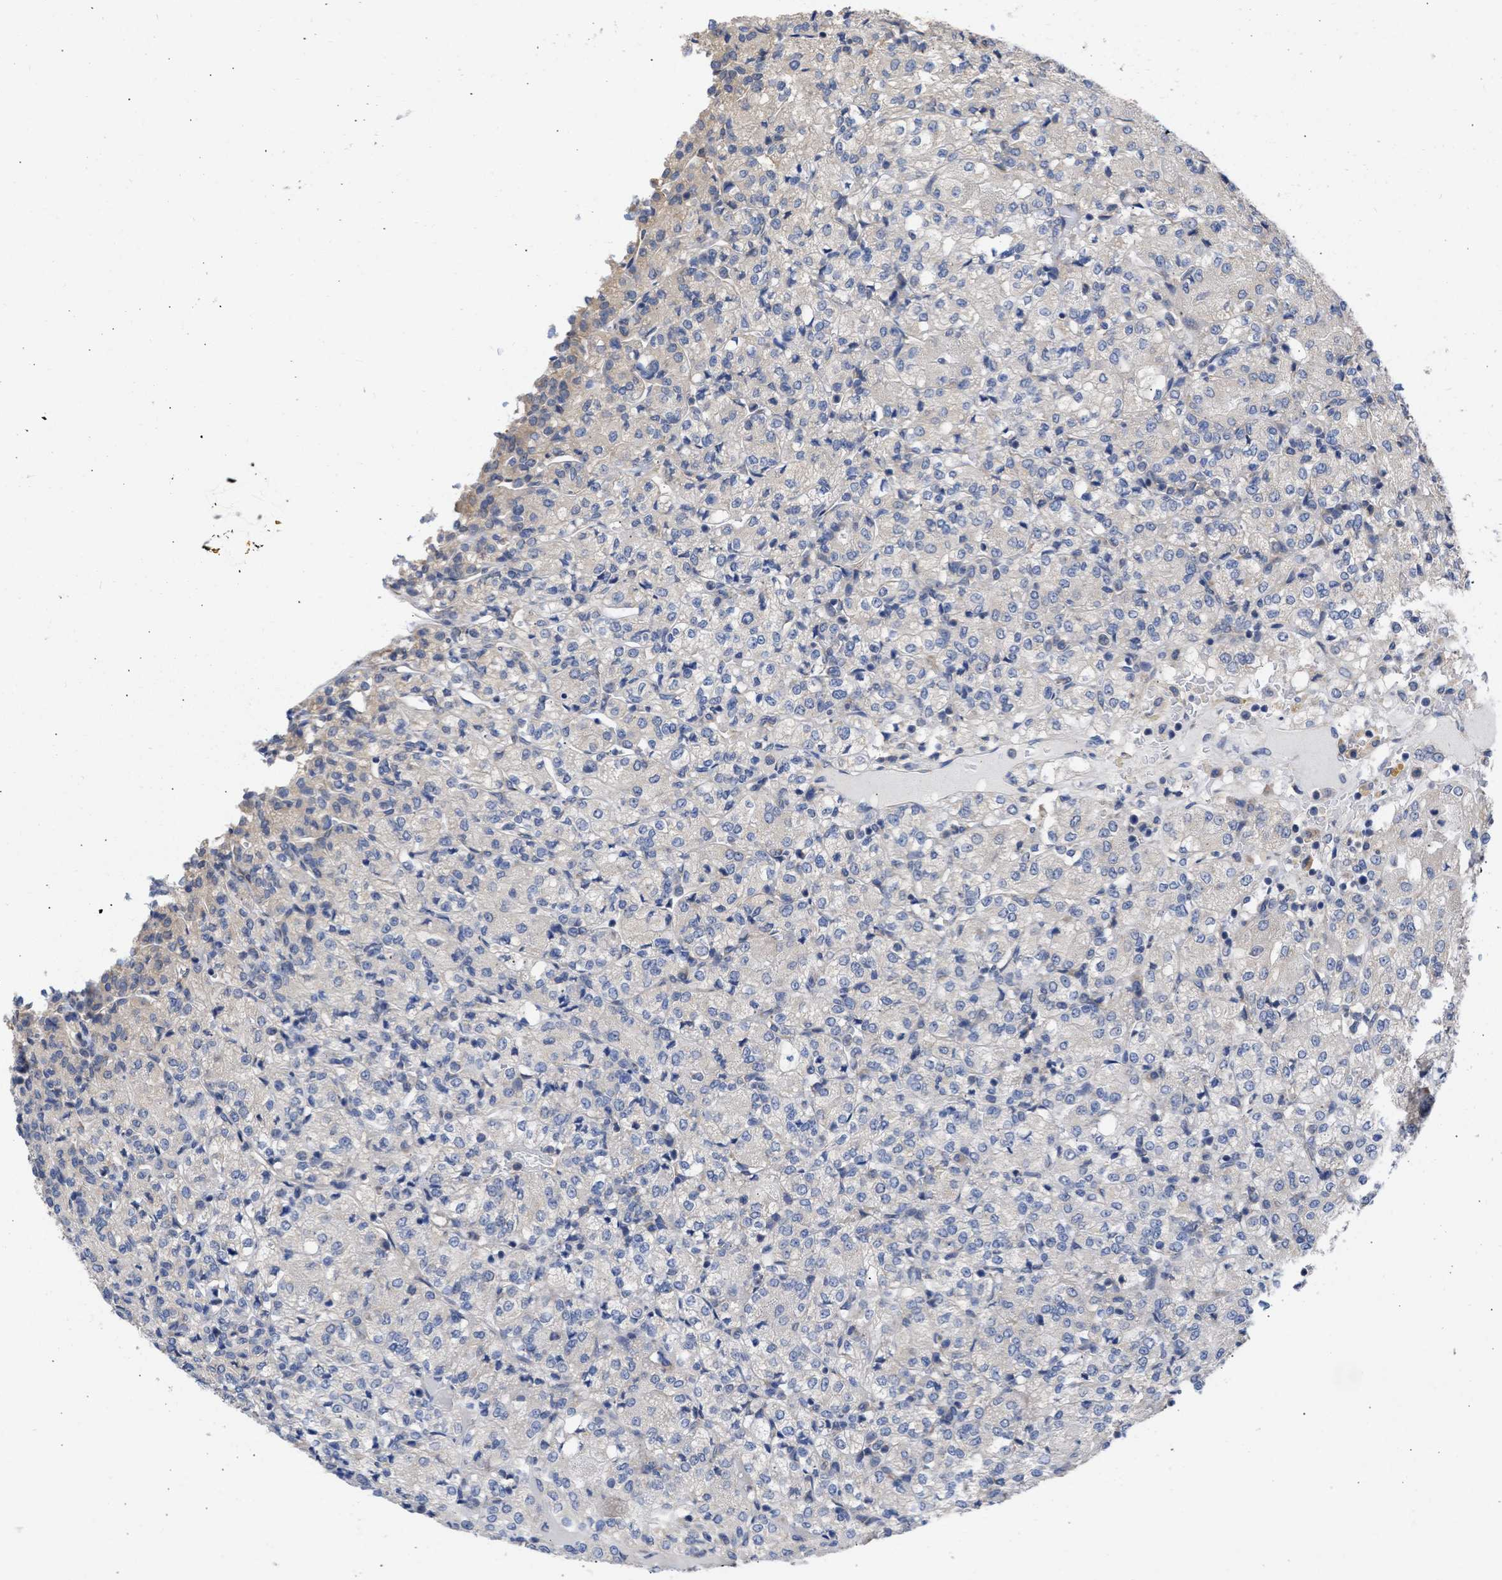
{"staining": {"intensity": "negative", "quantity": "none", "location": "none"}, "tissue": "renal cancer", "cell_type": "Tumor cells", "image_type": "cancer", "snomed": [{"axis": "morphology", "description": "Adenocarcinoma, NOS"}, {"axis": "topography", "description": "Kidney"}], "caption": "Immunohistochemistry (IHC) photomicrograph of human renal cancer (adenocarcinoma) stained for a protein (brown), which exhibits no expression in tumor cells.", "gene": "MAP2K3", "patient": {"sex": "male", "age": 77}}